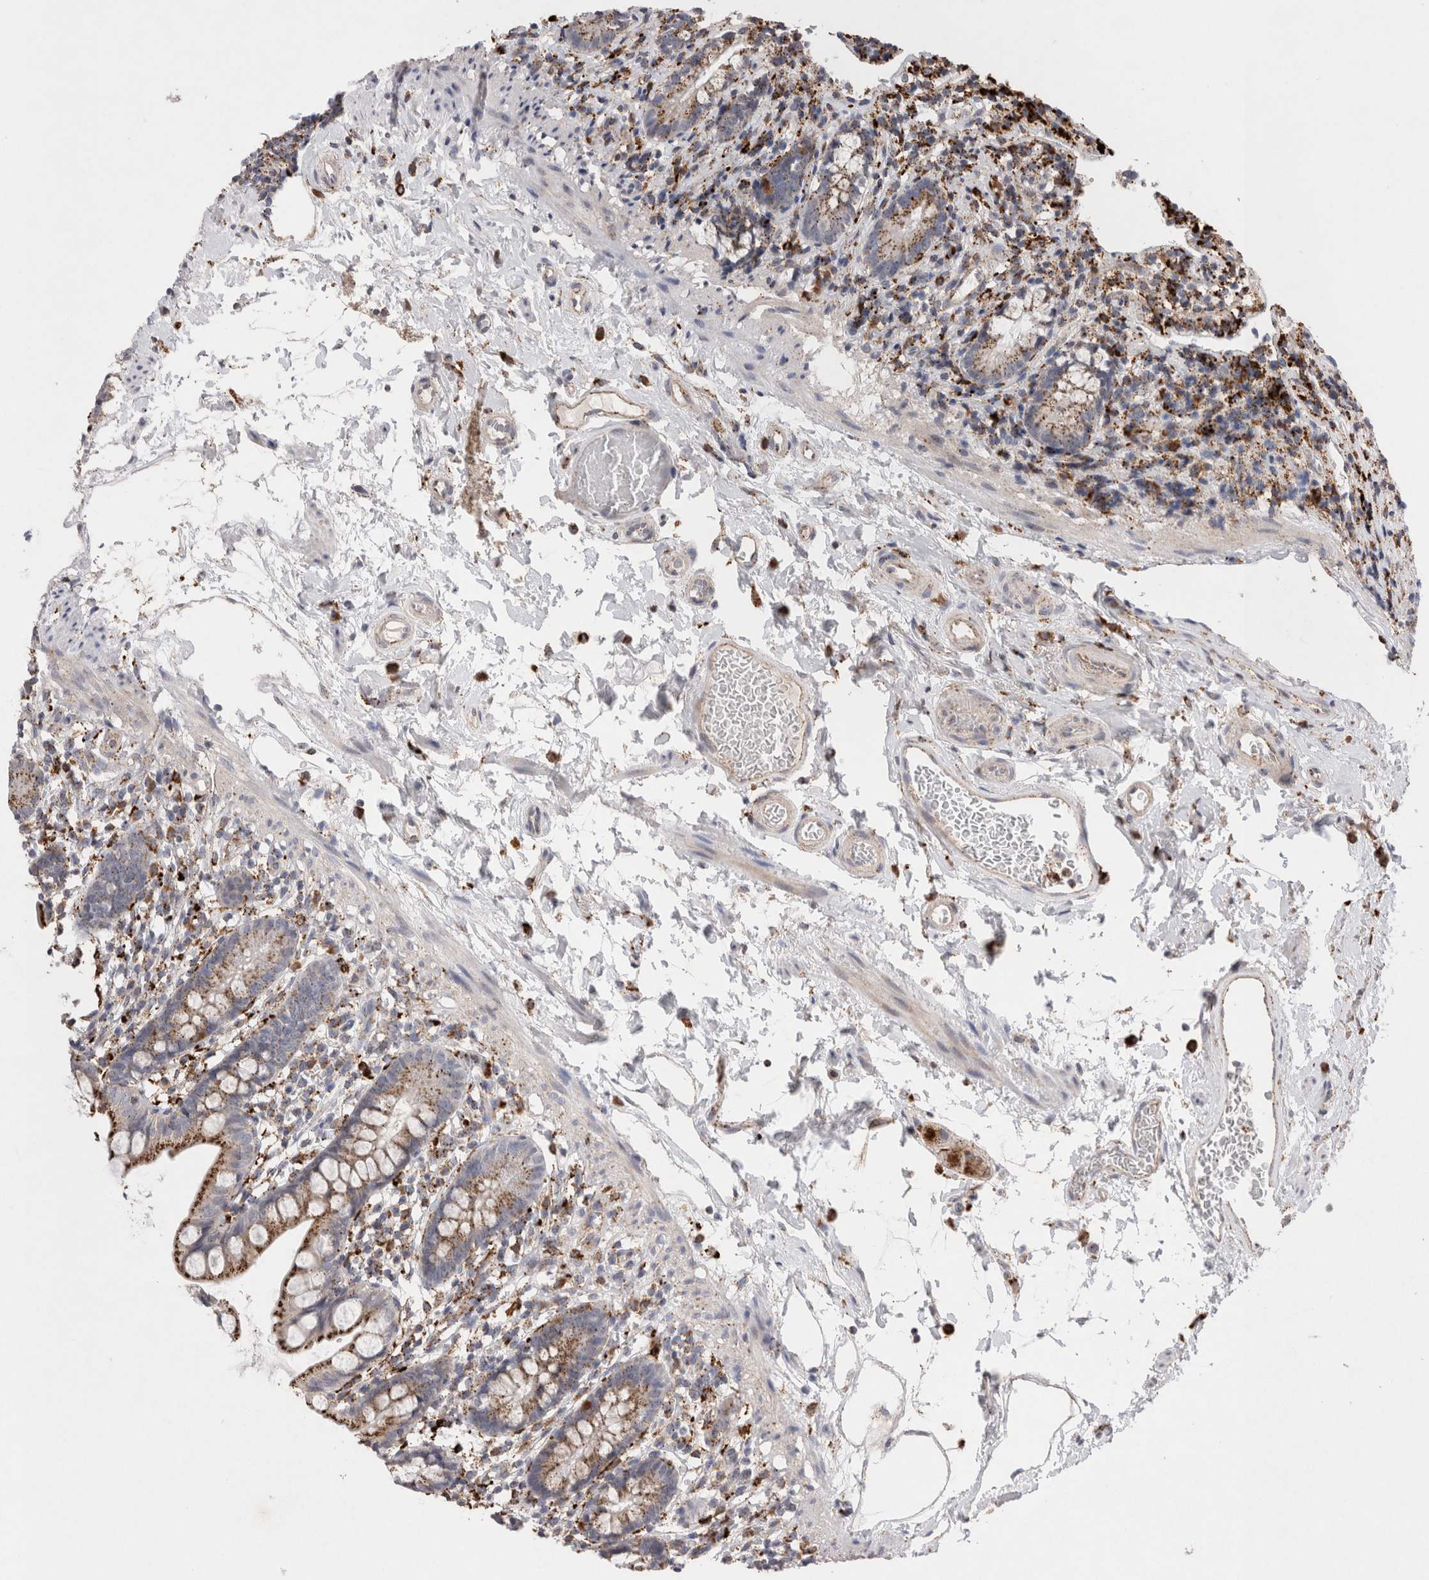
{"staining": {"intensity": "strong", "quantity": ">75%", "location": "cytoplasmic/membranous"}, "tissue": "small intestine", "cell_type": "Glandular cells", "image_type": "normal", "snomed": [{"axis": "morphology", "description": "Normal tissue, NOS"}, {"axis": "topography", "description": "Small intestine"}], "caption": "A brown stain highlights strong cytoplasmic/membranous expression of a protein in glandular cells of unremarkable small intestine. The protein is shown in brown color, while the nuclei are stained blue.", "gene": "CTSA", "patient": {"sex": "female", "age": 84}}